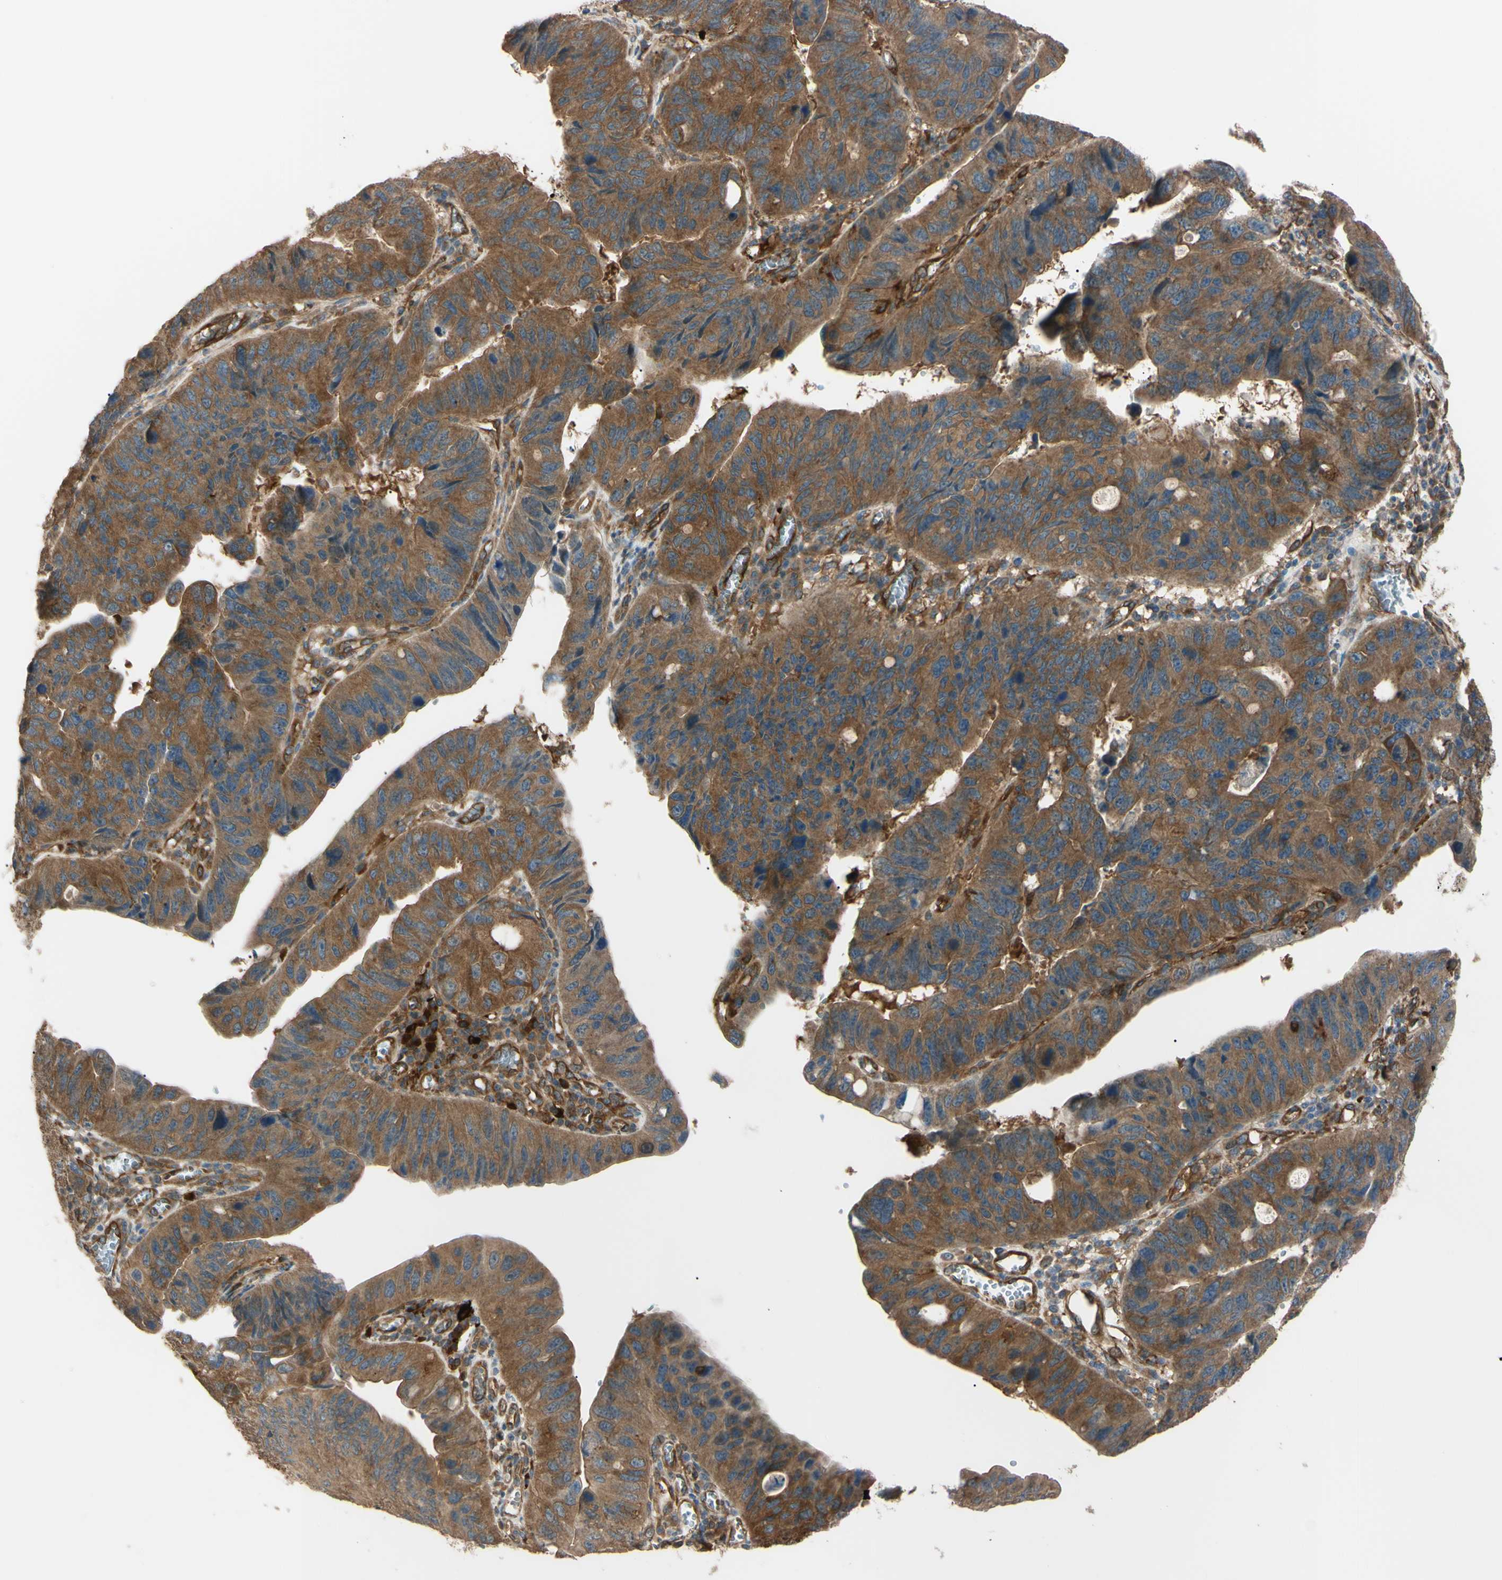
{"staining": {"intensity": "strong", "quantity": ">75%", "location": "cytoplasmic/membranous"}, "tissue": "stomach cancer", "cell_type": "Tumor cells", "image_type": "cancer", "snomed": [{"axis": "morphology", "description": "Adenocarcinoma, NOS"}, {"axis": "topography", "description": "Stomach"}], "caption": "Tumor cells exhibit strong cytoplasmic/membranous staining in about >75% of cells in stomach cancer (adenocarcinoma).", "gene": "PTPN12", "patient": {"sex": "male", "age": 59}}